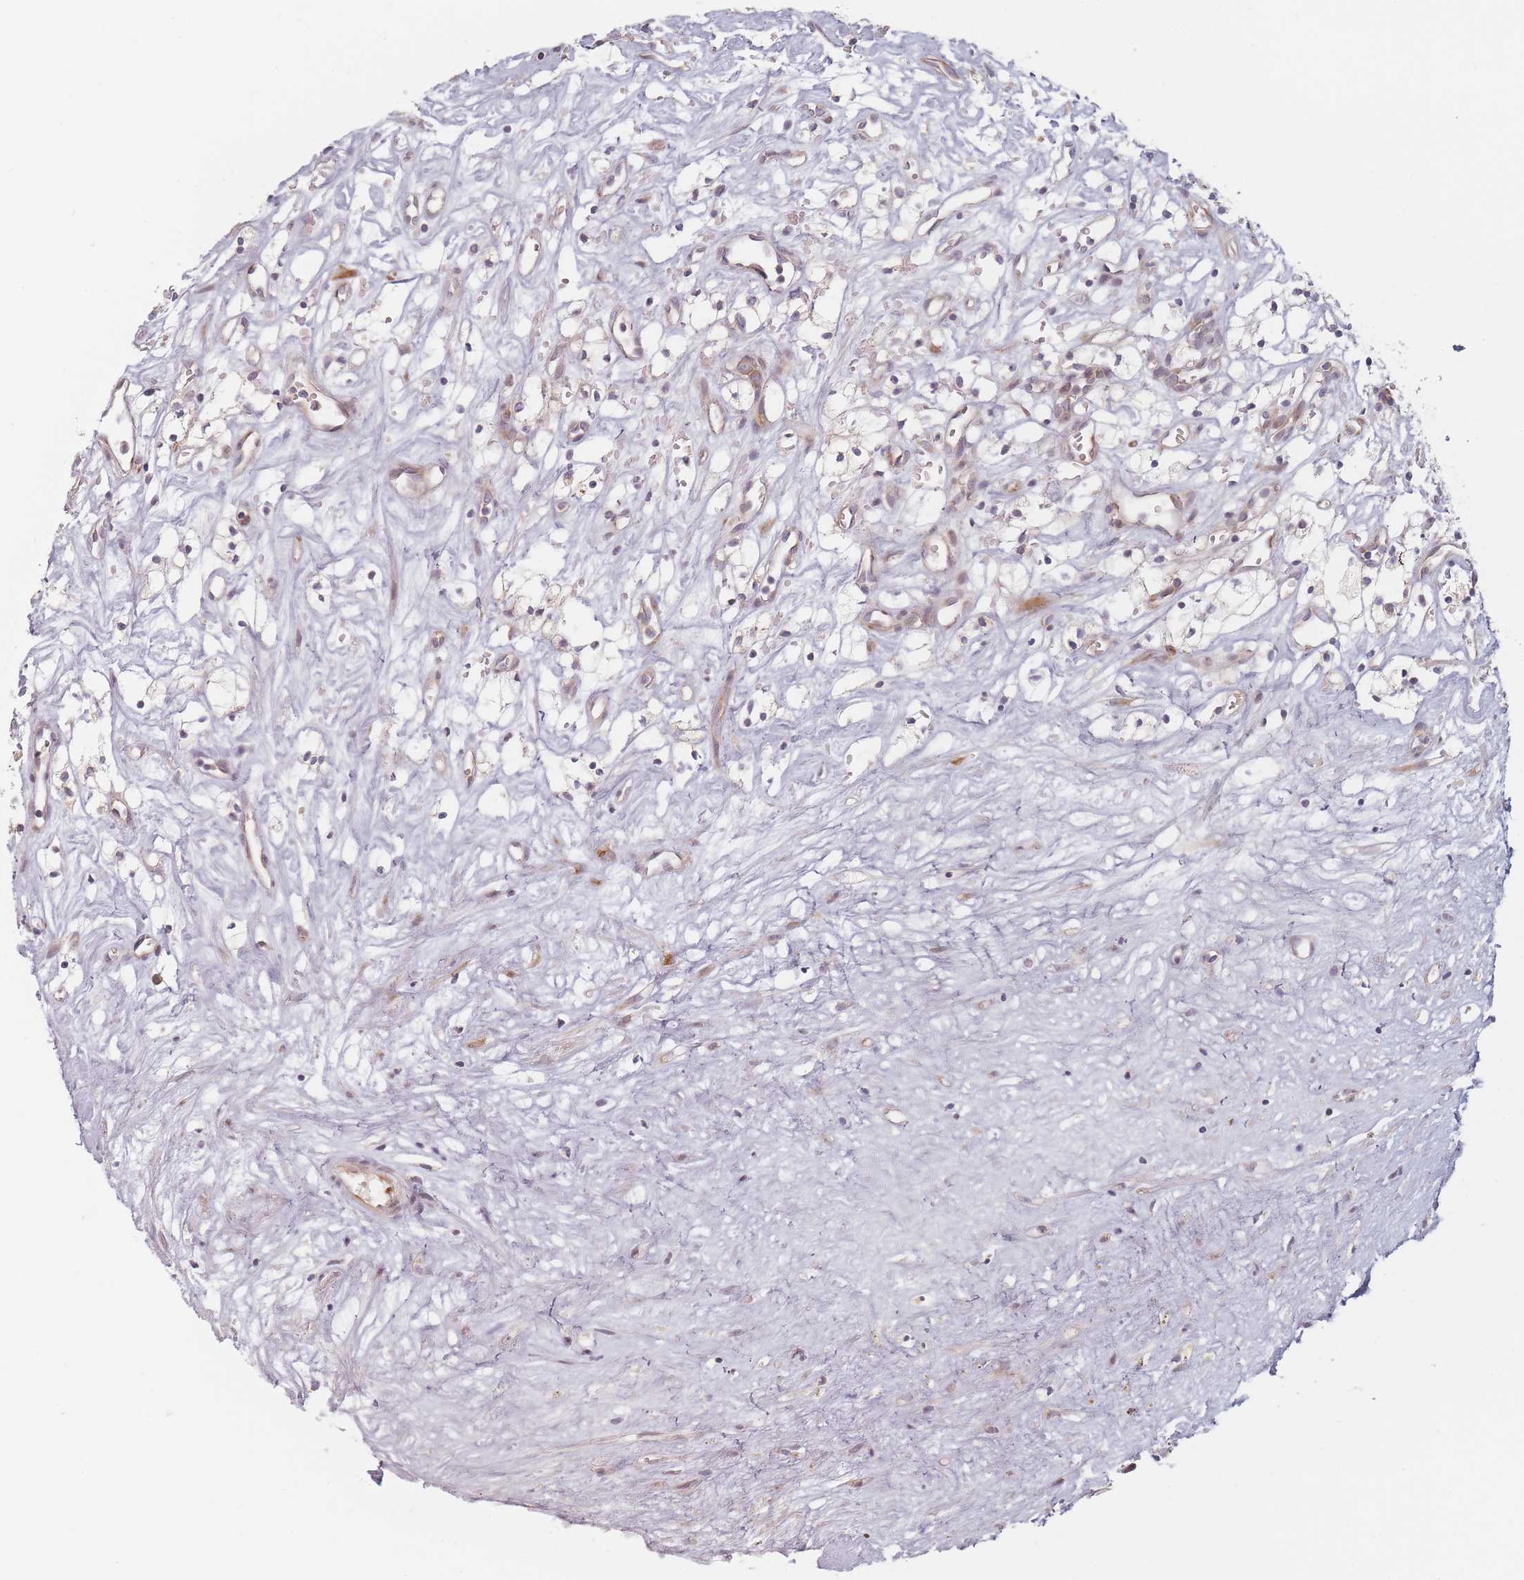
{"staining": {"intensity": "negative", "quantity": "none", "location": "none"}, "tissue": "renal cancer", "cell_type": "Tumor cells", "image_type": "cancer", "snomed": [{"axis": "morphology", "description": "Adenocarcinoma, NOS"}, {"axis": "topography", "description": "Kidney"}], "caption": "Tumor cells show no significant protein expression in renal cancer. Nuclei are stained in blue.", "gene": "ZKSCAN7", "patient": {"sex": "male", "age": 59}}